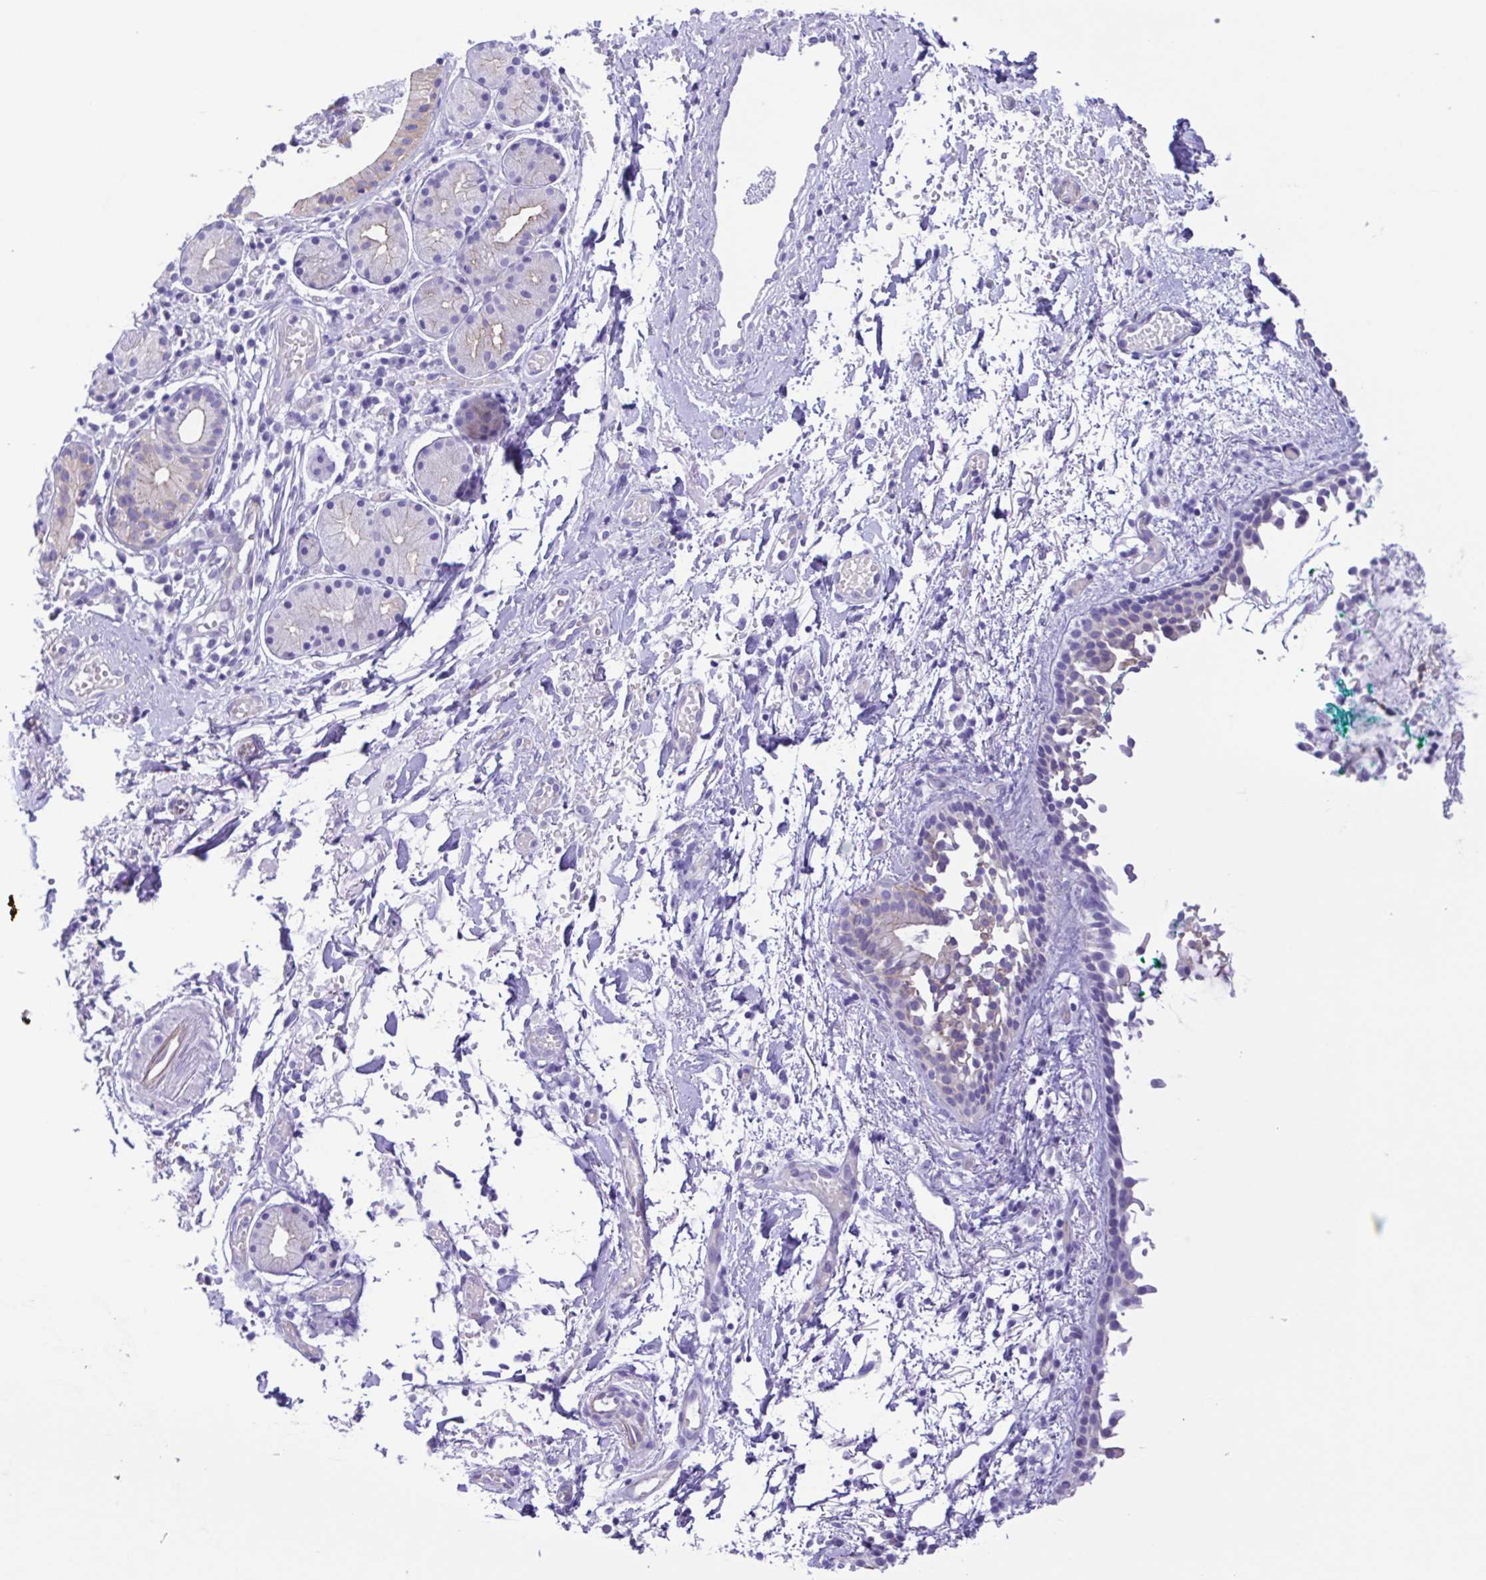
{"staining": {"intensity": "weak", "quantity": "<25%", "location": "cytoplasmic/membranous"}, "tissue": "nasopharynx", "cell_type": "Respiratory epithelial cells", "image_type": "normal", "snomed": [{"axis": "morphology", "description": "Normal tissue, NOS"}, {"axis": "morphology", "description": "Basal cell carcinoma"}, {"axis": "topography", "description": "Cartilage tissue"}, {"axis": "topography", "description": "Nasopharynx"}, {"axis": "topography", "description": "Oral tissue"}], "caption": "Nasopharynx was stained to show a protein in brown. There is no significant expression in respiratory epithelial cells. (DAB (3,3'-diaminobenzidine) immunohistochemistry visualized using brightfield microscopy, high magnification).", "gene": "CYP11A1", "patient": {"sex": "female", "age": 77}}